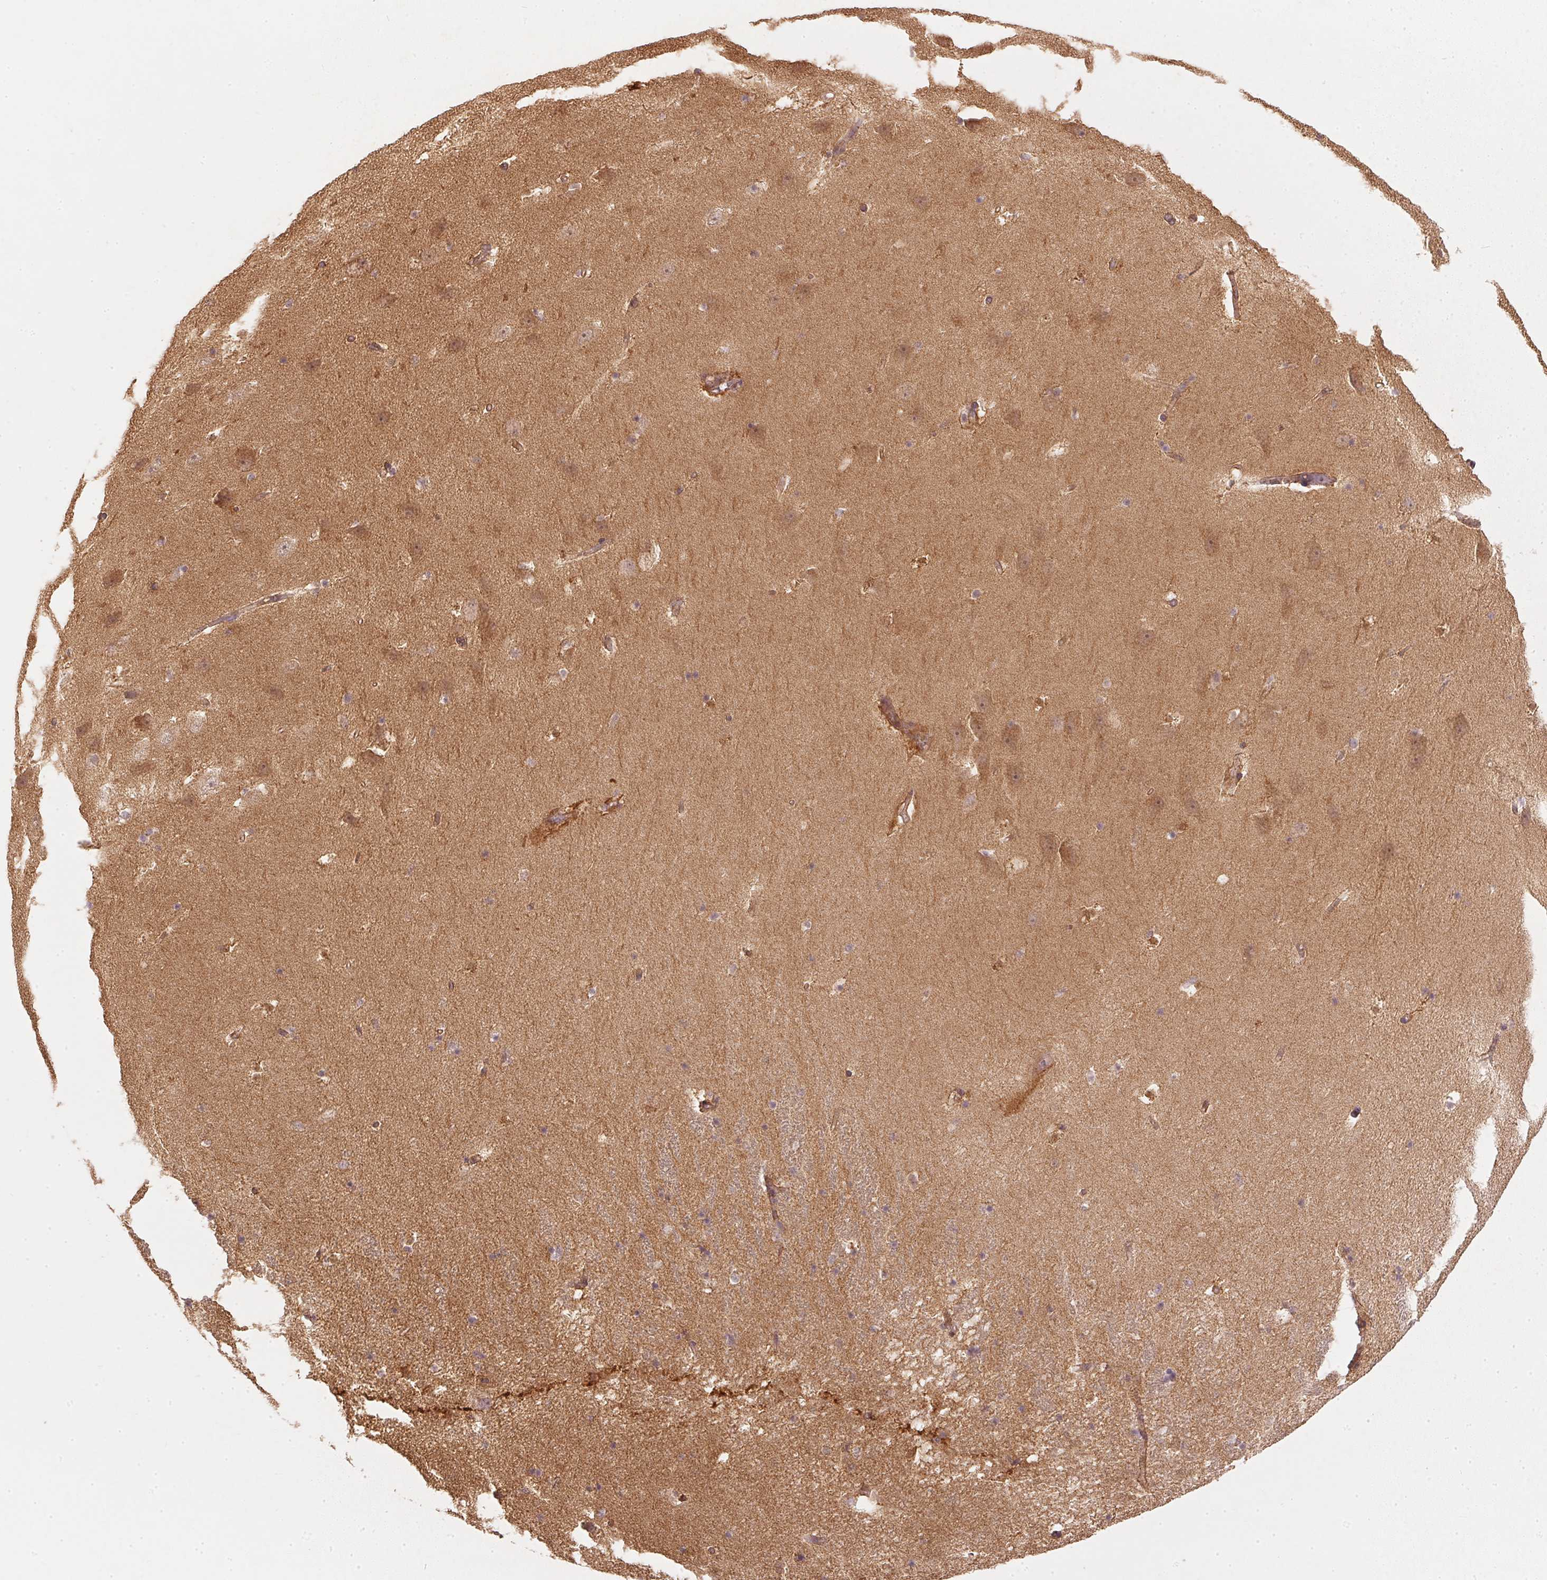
{"staining": {"intensity": "moderate", "quantity": "<25%", "location": "cytoplasmic/membranous"}, "tissue": "hippocampus", "cell_type": "Glial cells", "image_type": "normal", "snomed": [{"axis": "morphology", "description": "Normal tissue, NOS"}, {"axis": "topography", "description": "Hippocampus"}], "caption": "Protein staining of normal hippocampus displays moderate cytoplasmic/membranous expression in approximately <25% of glial cells.", "gene": "NADK2", "patient": {"sex": "male", "age": 58}}